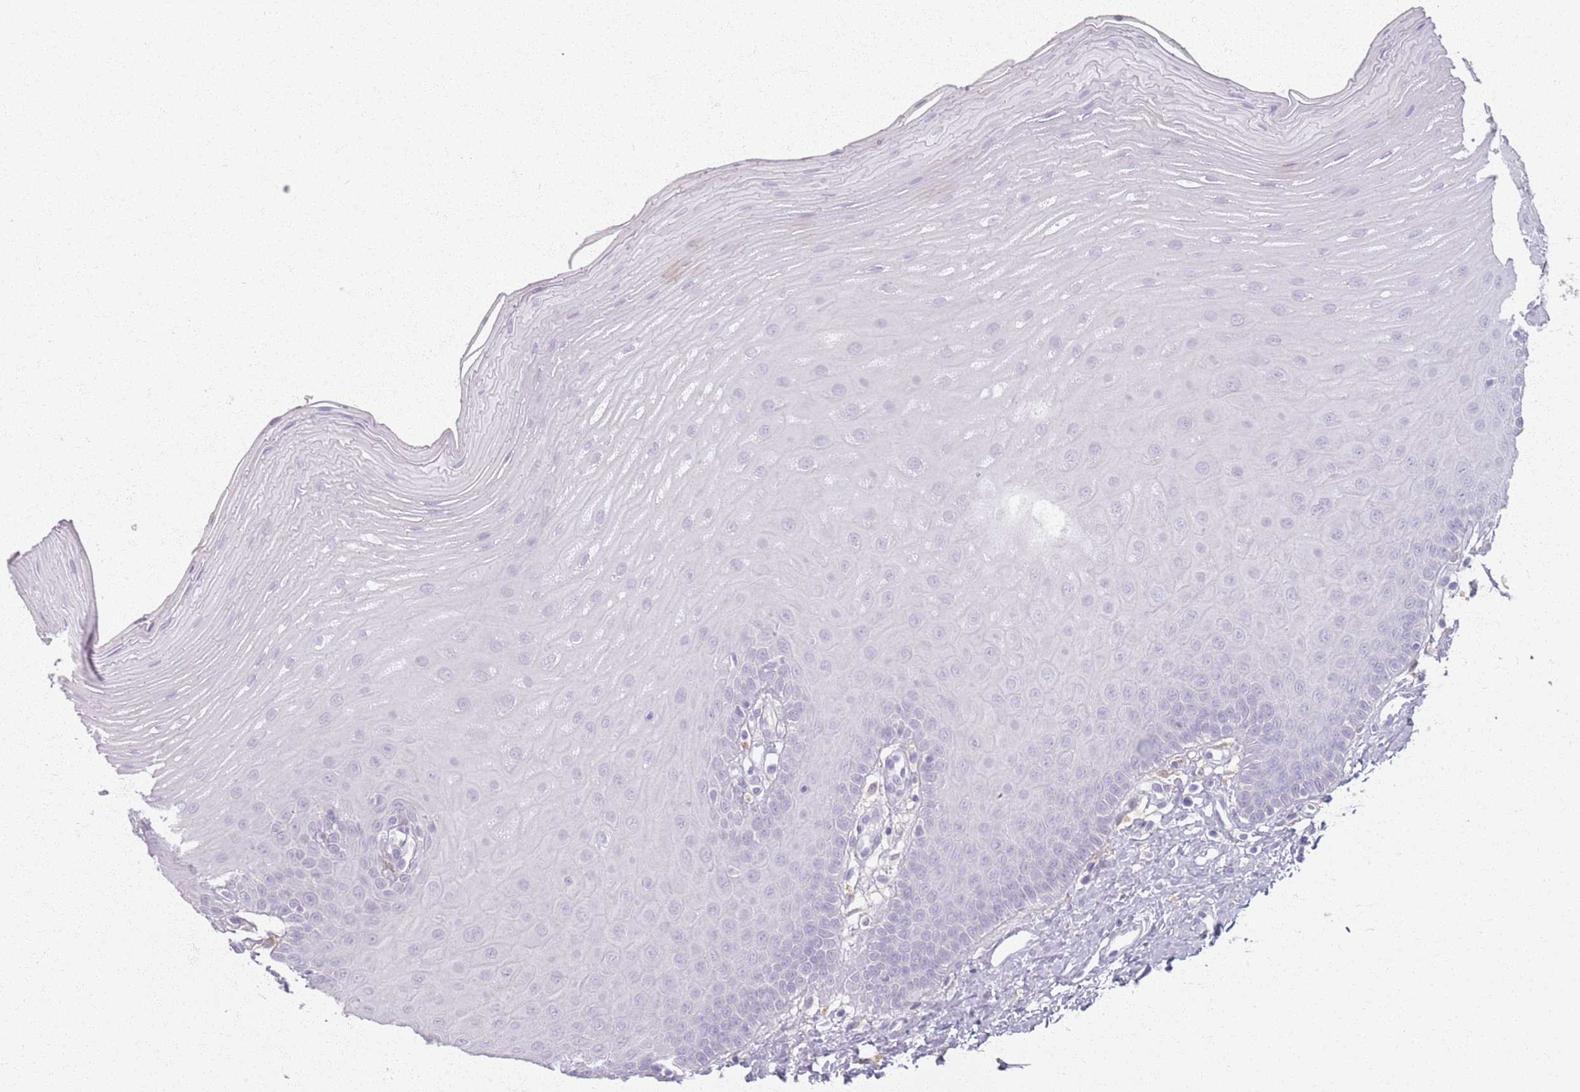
{"staining": {"intensity": "negative", "quantity": "none", "location": "none"}, "tissue": "oral mucosa", "cell_type": "Squamous epithelial cells", "image_type": "normal", "snomed": [{"axis": "morphology", "description": "Normal tissue, NOS"}, {"axis": "topography", "description": "Oral tissue"}], "caption": "High power microscopy histopathology image of an IHC histopathology image of normal oral mucosa, revealing no significant expression in squamous epithelial cells.", "gene": "GDPGP1", "patient": {"sex": "female", "age": 39}}